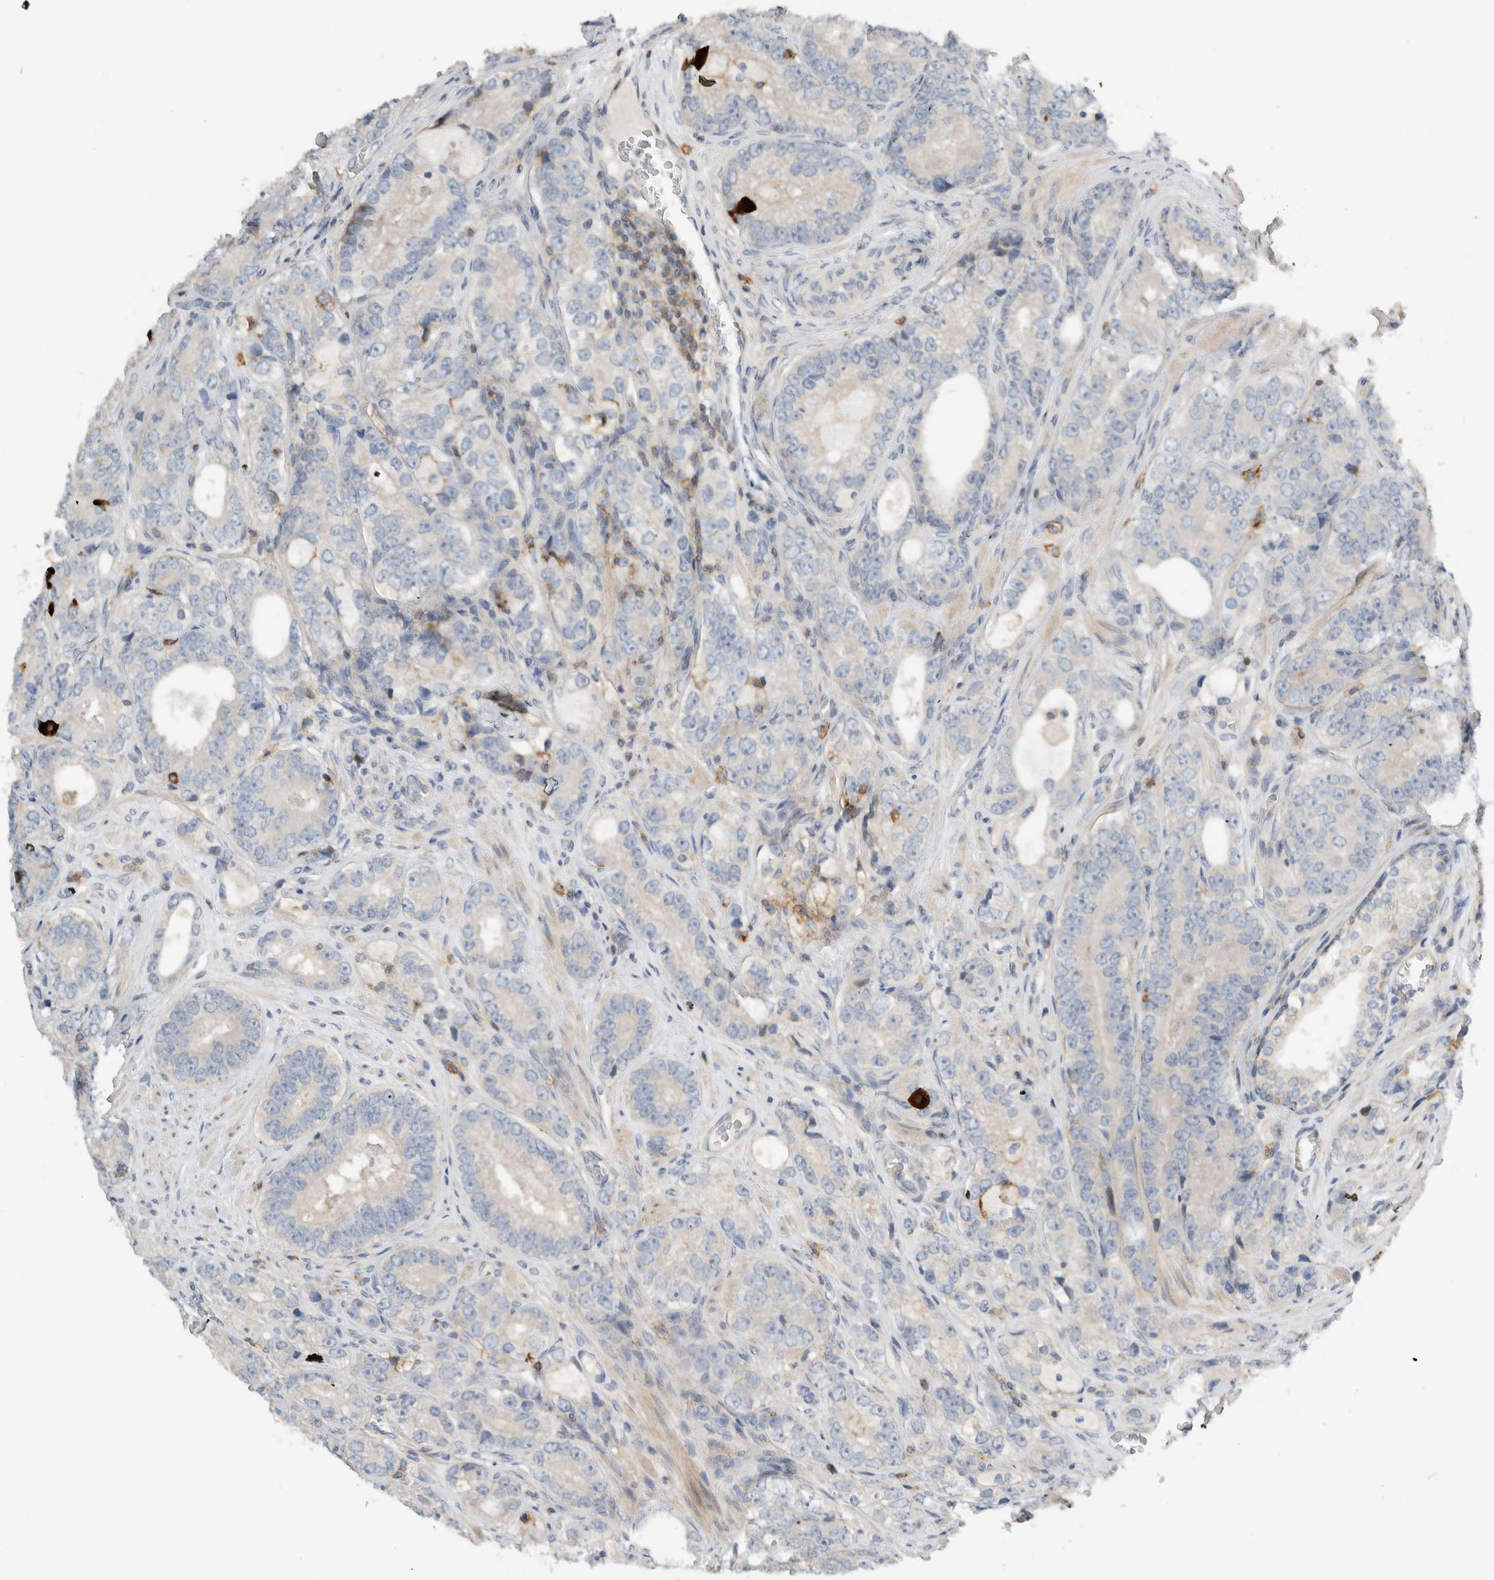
{"staining": {"intensity": "negative", "quantity": "none", "location": "none"}, "tissue": "prostate cancer", "cell_type": "Tumor cells", "image_type": "cancer", "snomed": [{"axis": "morphology", "description": "Adenocarcinoma, High grade"}, {"axis": "topography", "description": "Prostate"}], "caption": "Prostate high-grade adenocarcinoma was stained to show a protein in brown. There is no significant expression in tumor cells. (DAB immunohistochemistry (IHC), high magnification).", "gene": "ERCC6L2", "patient": {"sex": "male", "age": 56}}